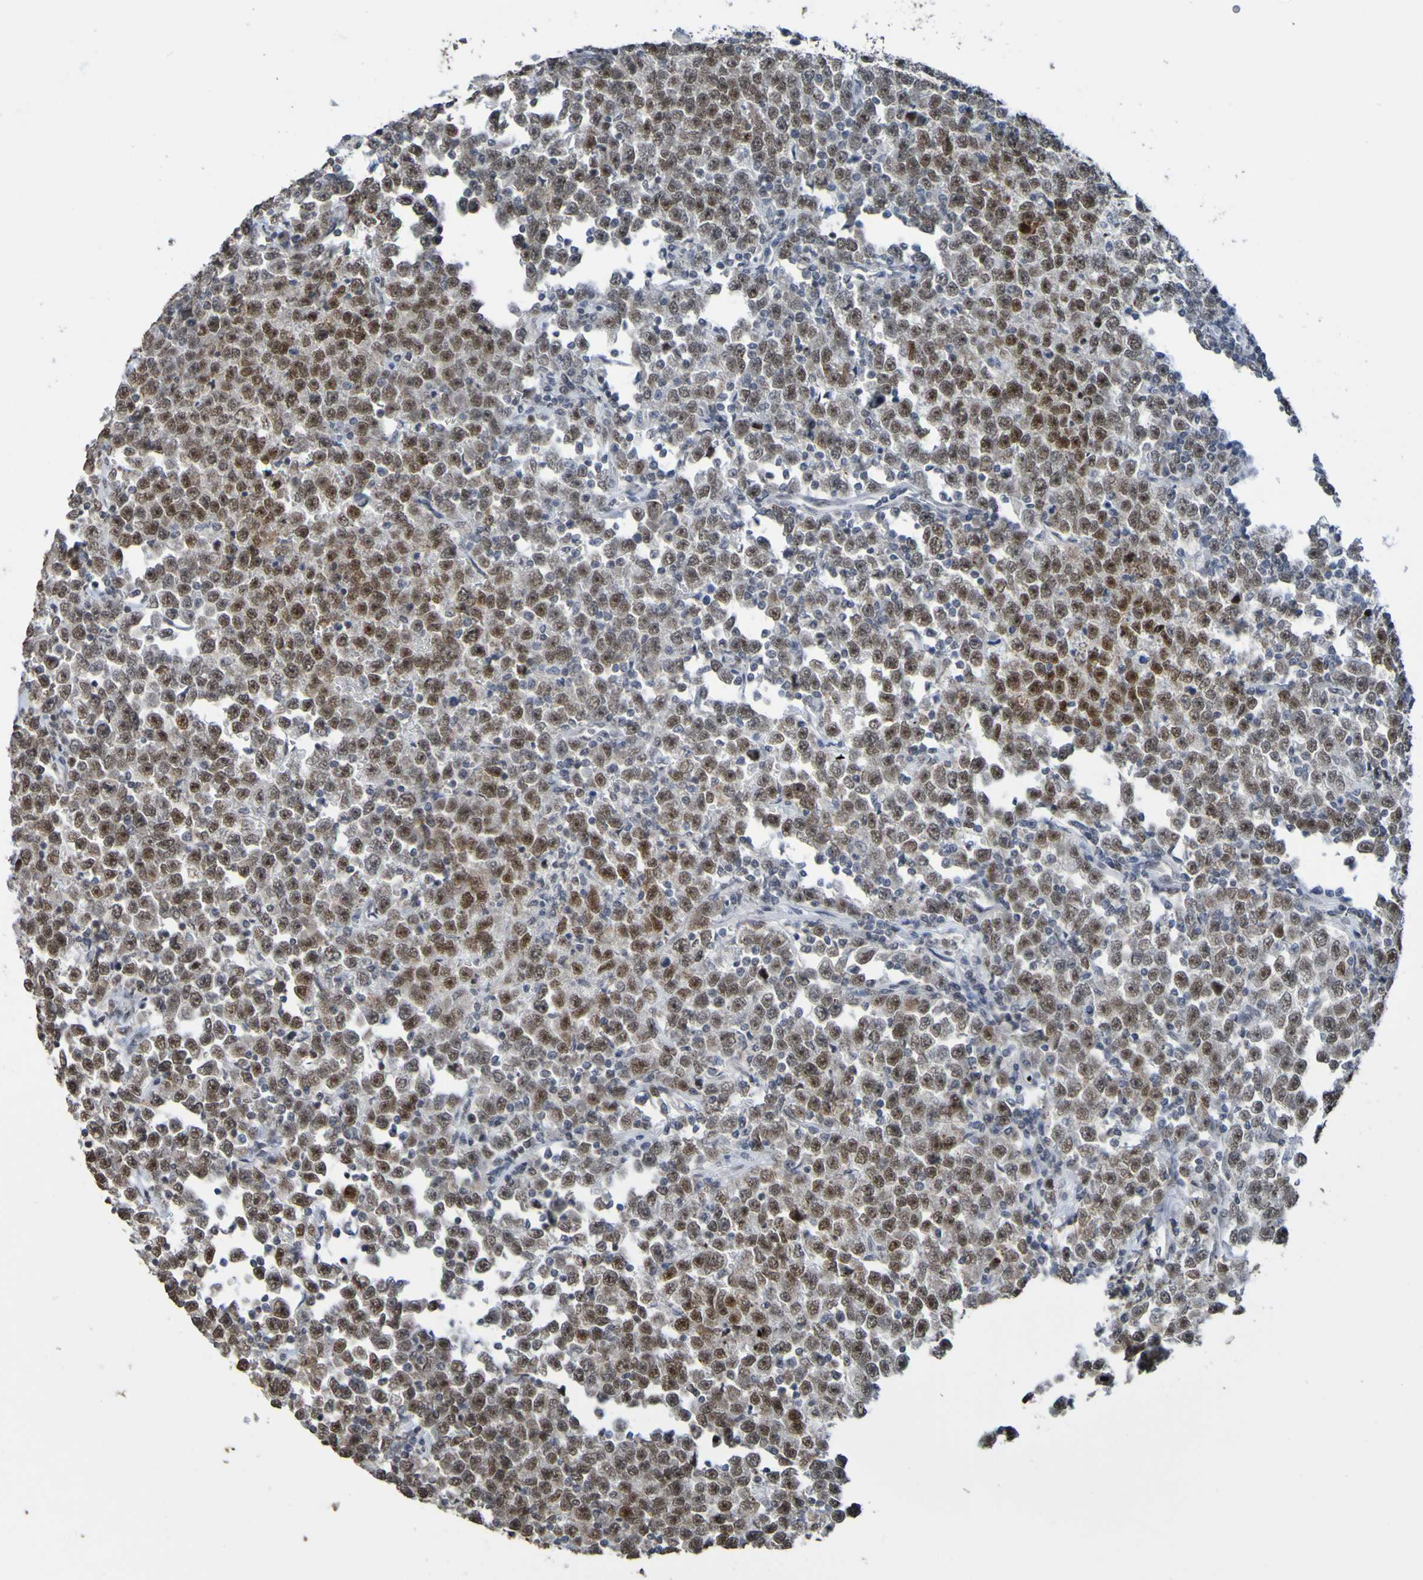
{"staining": {"intensity": "moderate", "quantity": ">75%", "location": "nuclear"}, "tissue": "testis cancer", "cell_type": "Tumor cells", "image_type": "cancer", "snomed": [{"axis": "morphology", "description": "Seminoma, NOS"}, {"axis": "topography", "description": "Testis"}], "caption": "Tumor cells show moderate nuclear positivity in about >75% of cells in seminoma (testis). The staining was performed using DAB to visualize the protein expression in brown, while the nuclei were stained in blue with hematoxylin (Magnification: 20x).", "gene": "ALKBH2", "patient": {"sex": "male", "age": 43}}